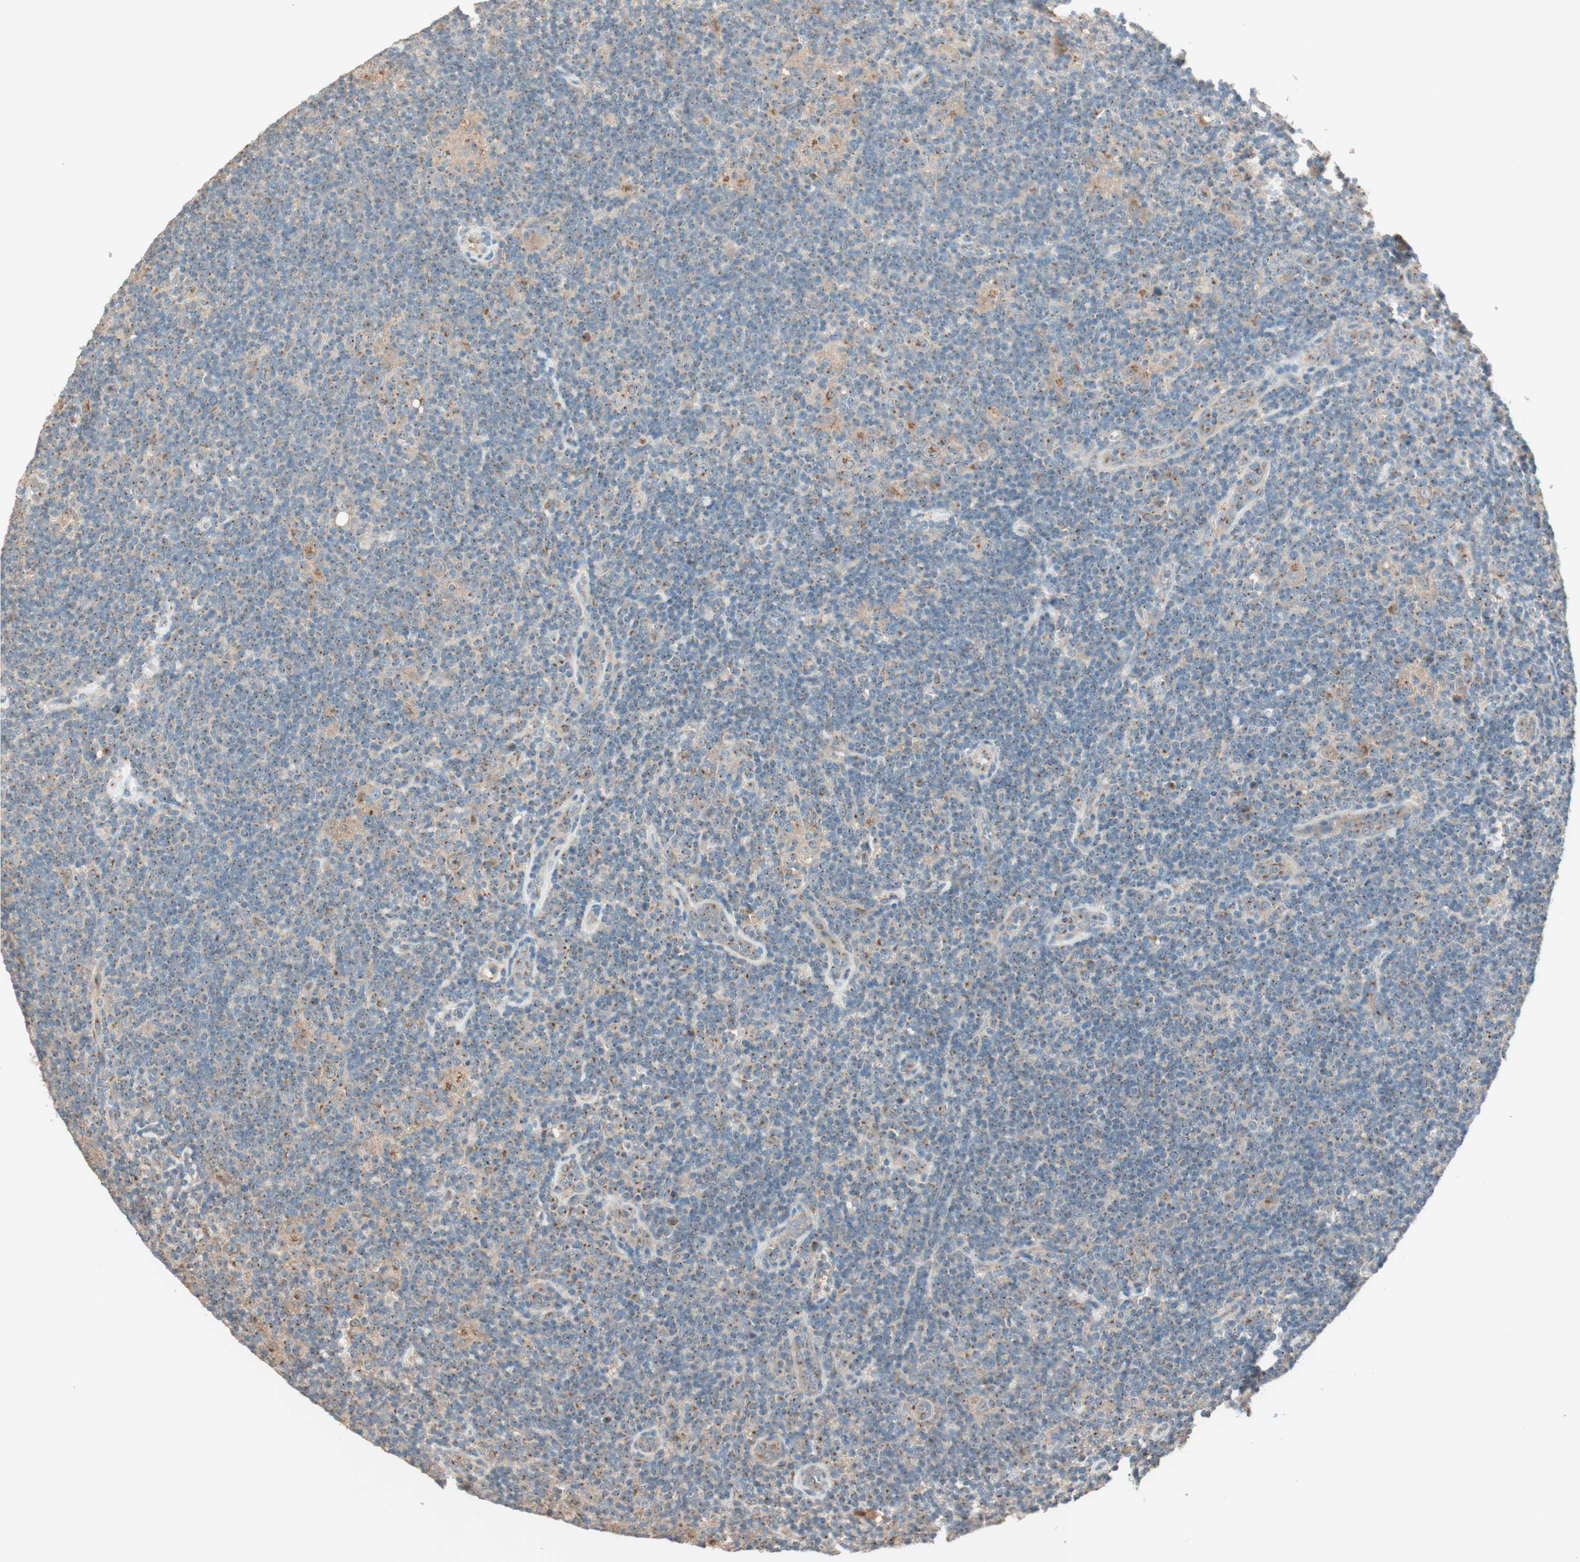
{"staining": {"intensity": "moderate", "quantity": "25%-75%", "location": "cytoplasmic/membranous"}, "tissue": "lymphoma", "cell_type": "Tumor cells", "image_type": "cancer", "snomed": [{"axis": "morphology", "description": "Hodgkin's disease, NOS"}, {"axis": "topography", "description": "Lymph node"}], "caption": "Protein positivity by immunohistochemistry exhibits moderate cytoplasmic/membranous expression in about 25%-75% of tumor cells in Hodgkin's disease.", "gene": "SEC16A", "patient": {"sex": "female", "age": 57}}